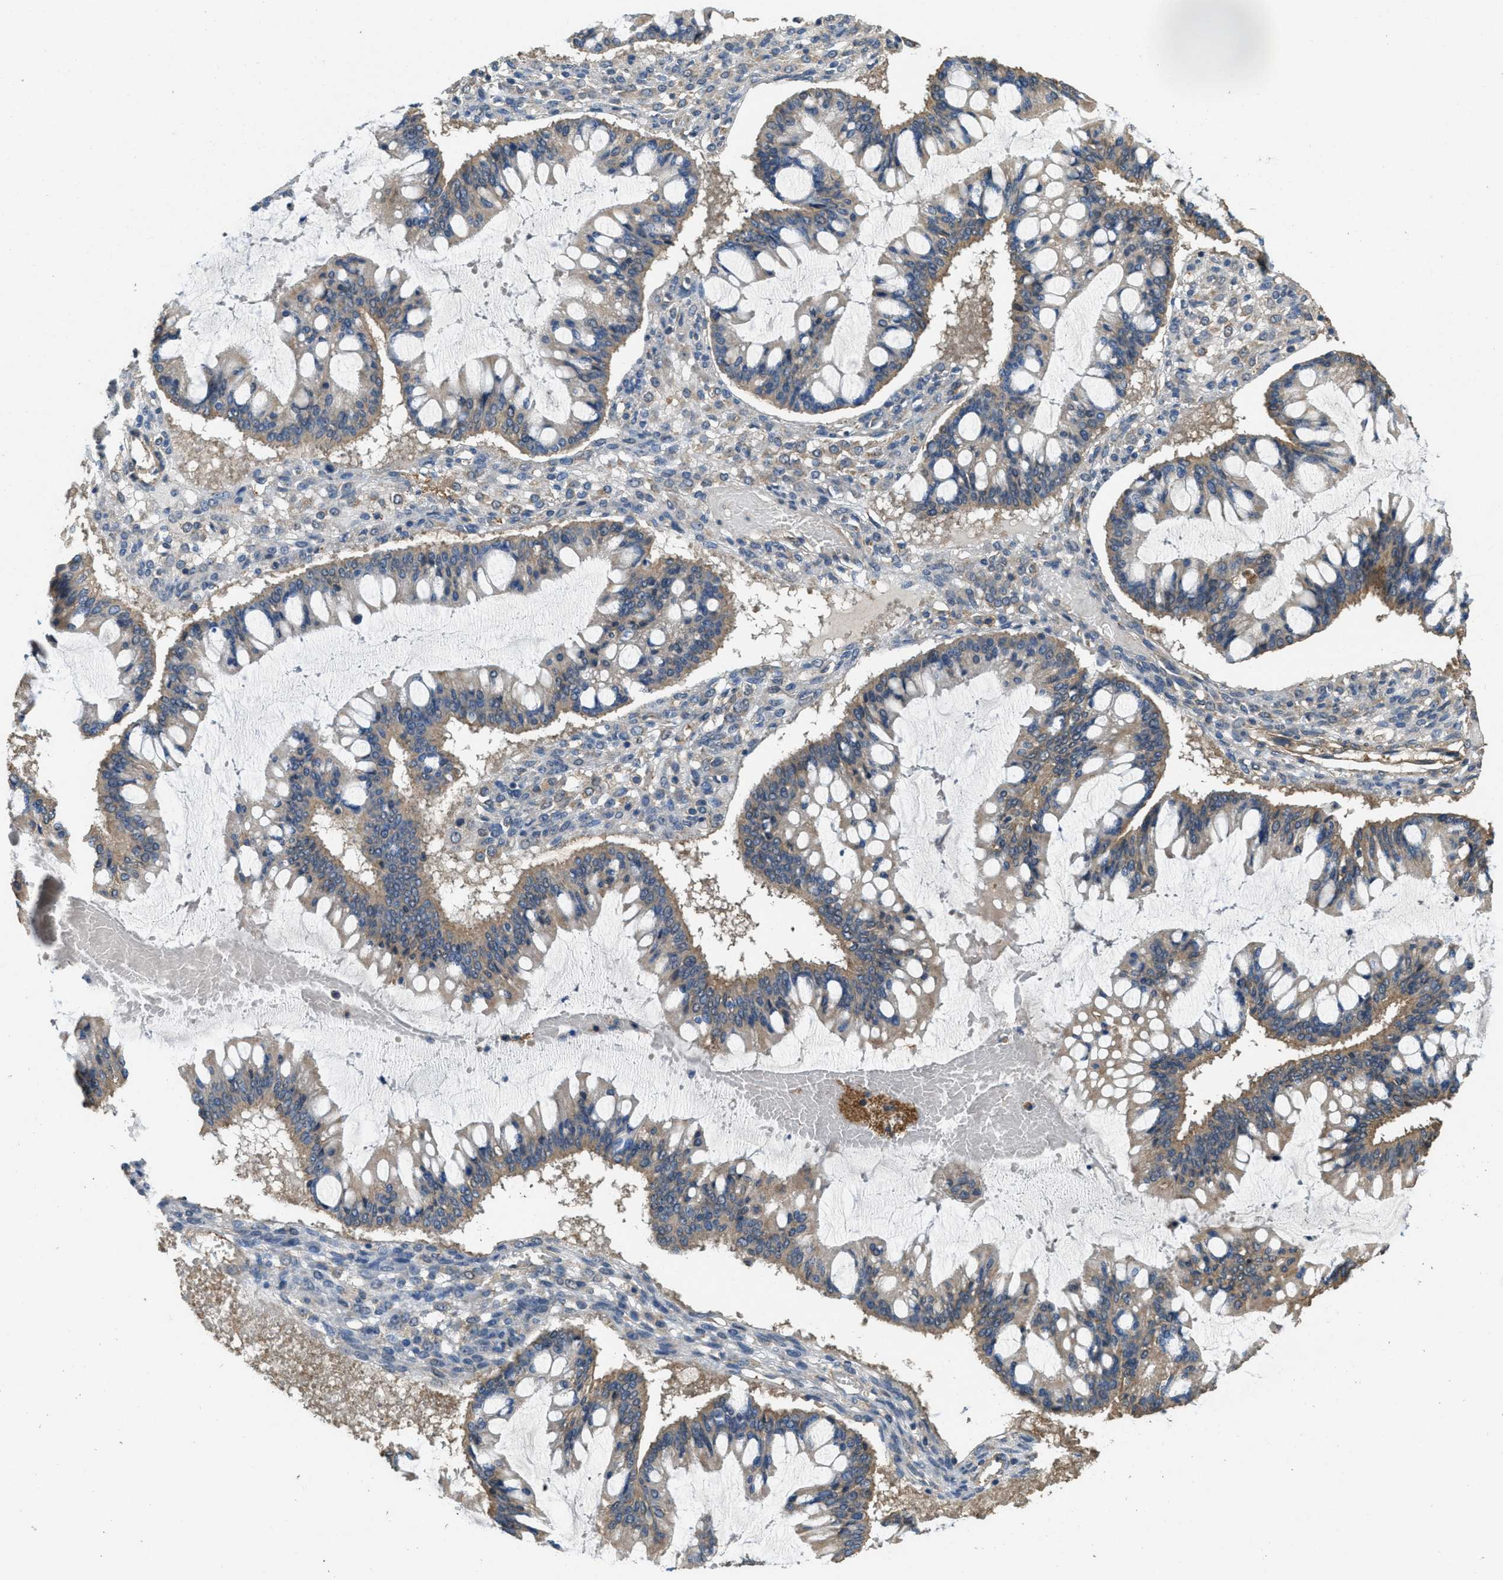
{"staining": {"intensity": "moderate", "quantity": "25%-75%", "location": "cytoplasmic/membranous"}, "tissue": "ovarian cancer", "cell_type": "Tumor cells", "image_type": "cancer", "snomed": [{"axis": "morphology", "description": "Cystadenocarcinoma, mucinous, NOS"}, {"axis": "topography", "description": "Ovary"}], "caption": "Immunohistochemistry photomicrograph of neoplastic tissue: human mucinous cystadenocarcinoma (ovarian) stained using immunohistochemistry displays medium levels of moderate protein expression localized specifically in the cytoplasmic/membranous of tumor cells, appearing as a cytoplasmic/membranous brown color.", "gene": "THBS2", "patient": {"sex": "female", "age": 73}}